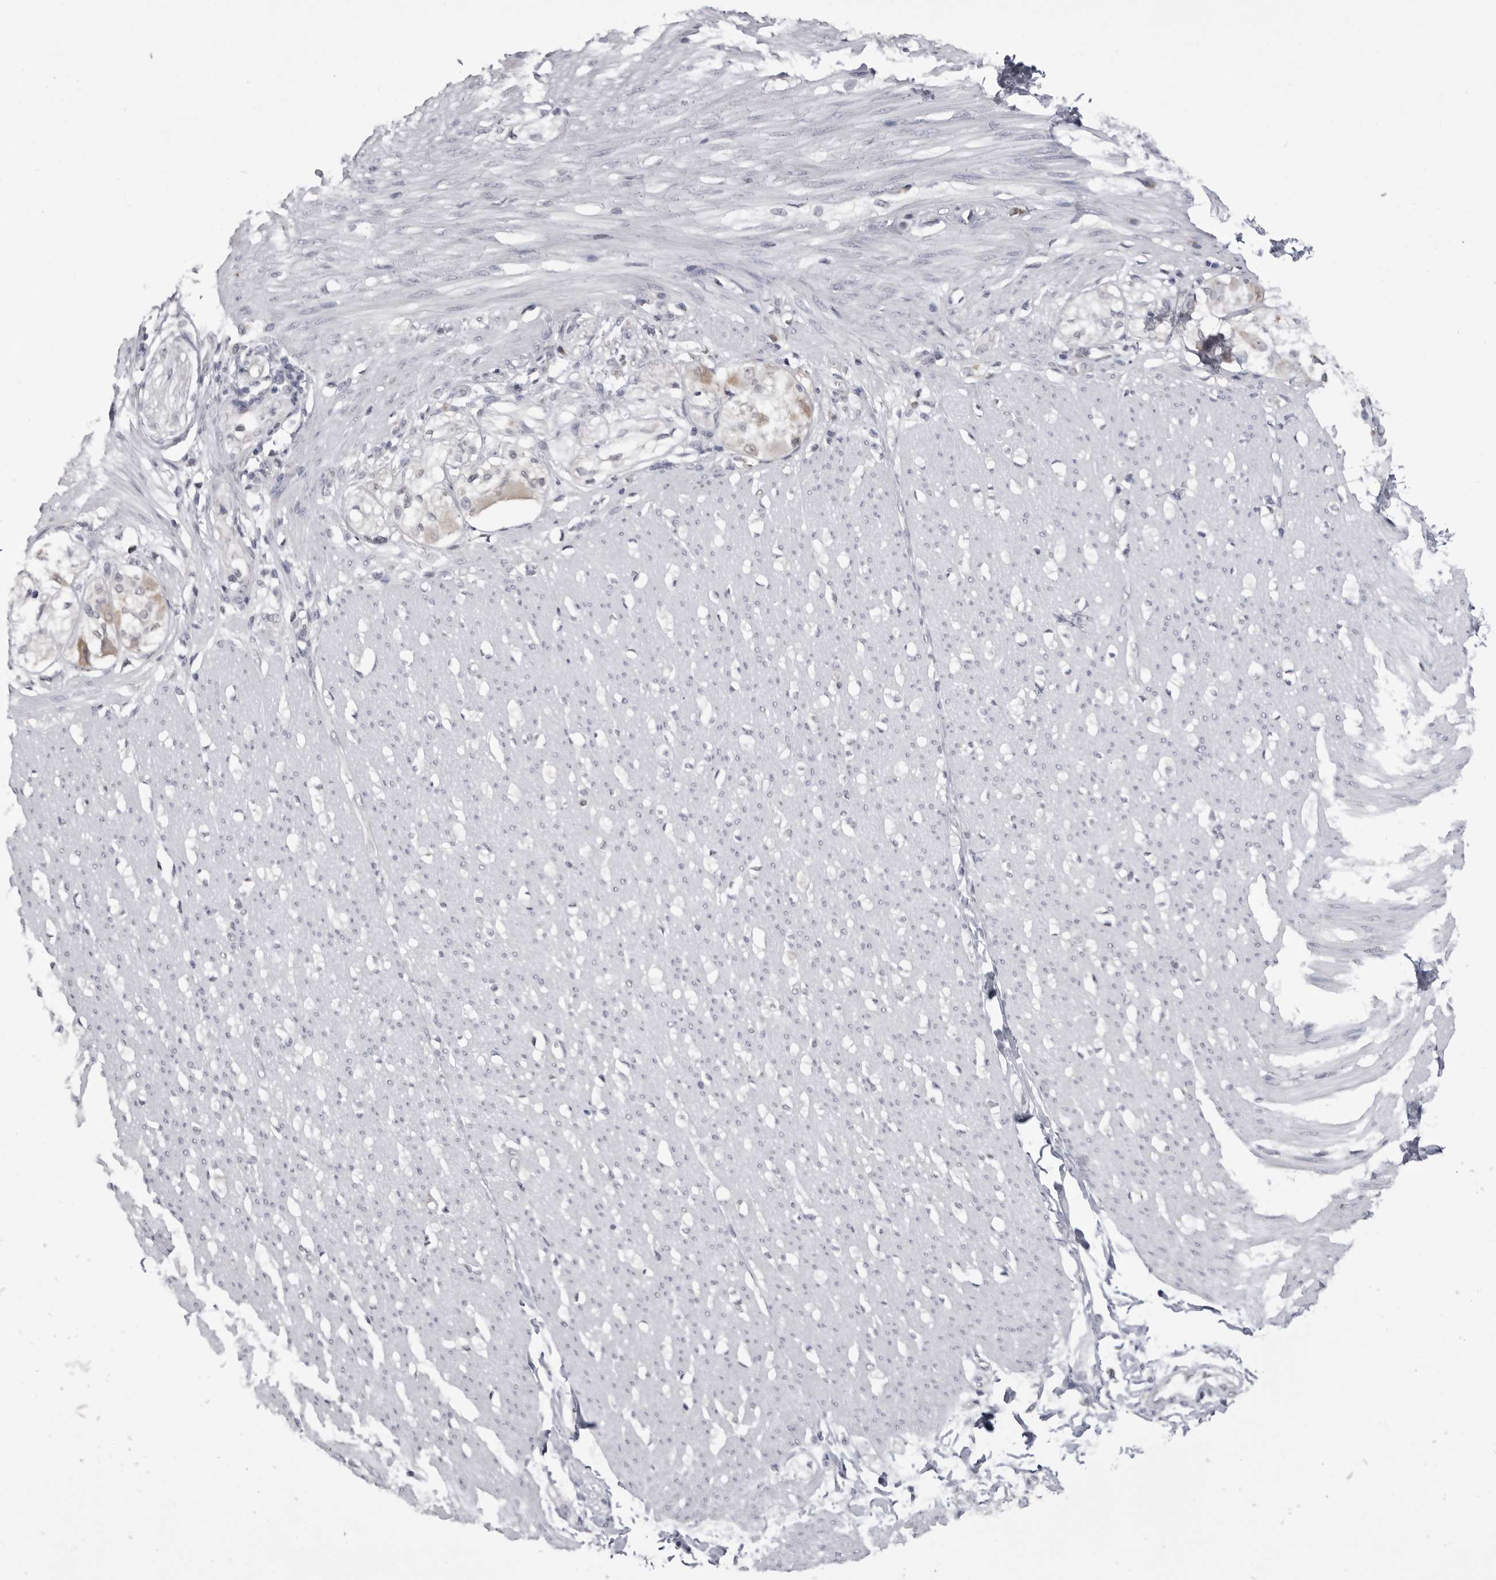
{"staining": {"intensity": "negative", "quantity": "none", "location": "none"}, "tissue": "smooth muscle", "cell_type": "Smooth muscle cells", "image_type": "normal", "snomed": [{"axis": "morphology", "description": "Normal tissue, NOS"}, {"axis": "morphology", "description": "Adenocarcinoma, NOS"}, {"axis": "topography", "description": "Colon"}, {"axis": "topography", "description": "Peripheral nerve tissue"}], "caption": "Immunohistochemical staining of normal human smooth muscle displays no significant staining in smooth muscle cells. The staining was performed using DAB (3,3'-diaminobenzidine) to visualize the protein expression in brown, while the nuclei were stained in blue with hematoxylin (Magnification: 20x).", "gene": "FH", "patient": {"sex": "male", "age": 14}}